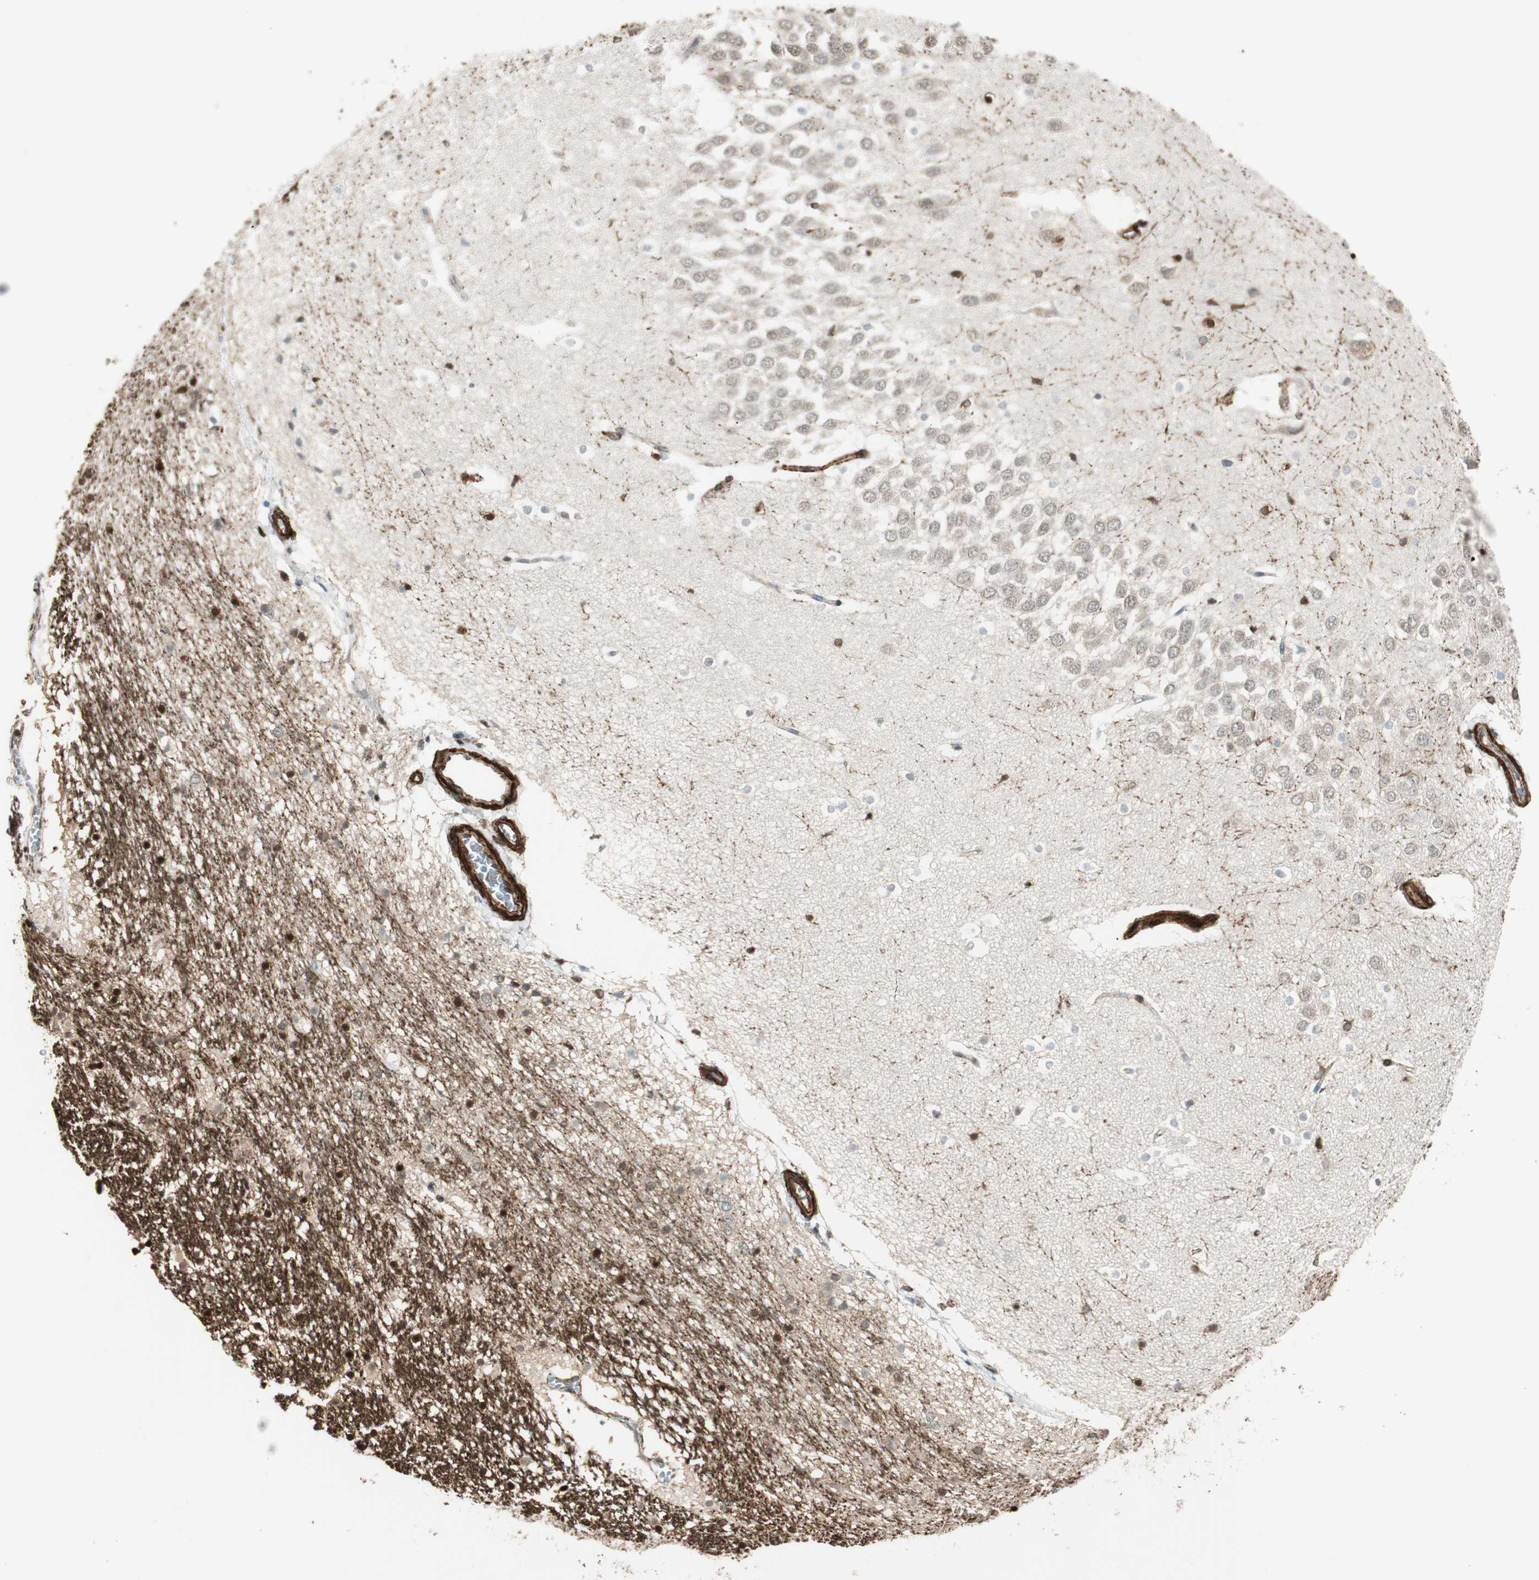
{"staining": {"intensity": "strong", "quantity": ">75%", "location": "nuclear"}, "tissue": "hippocampus", "cell_type": "Glial cells", "image_type": "normal", "snomed": [{"axis": "morphology", "description": "Normal tissue, NOS"}, {"axis": "topography", "description": "Hippocampus"}], "caption": "The photomicrograph reveals staining of normal hippocampus, revealing strong nuclear protein expression (brown color) within glial cells. The staining is performed using DAB (3,3'-diaminobenzidine) brown chromogen to label protein expression. The nuclei are counter-stained blue using hematoxylin.", "gene": "CDK19", "patient": {"sex": "male", "age": 45}}